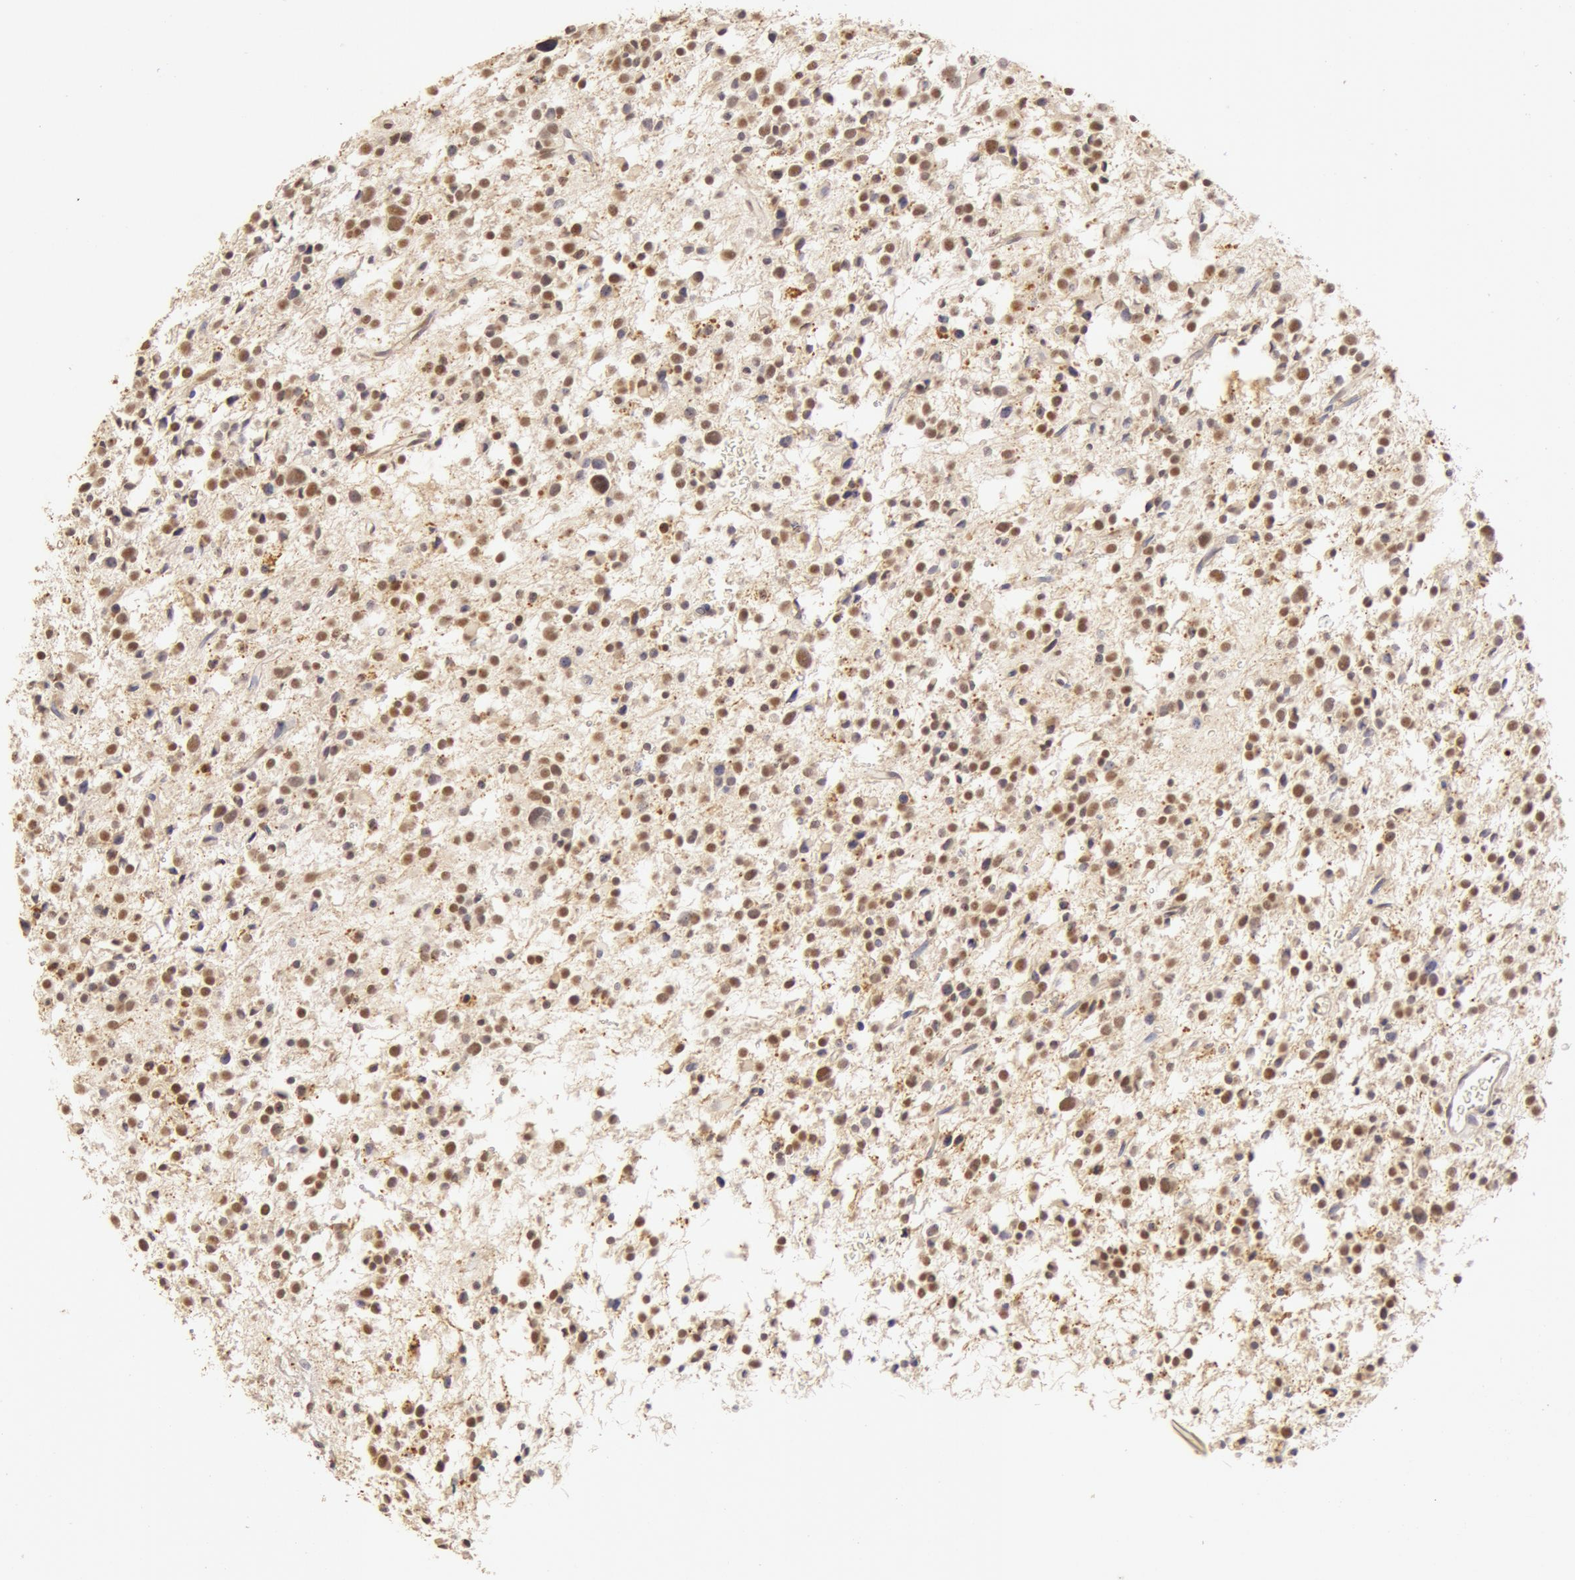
{"staining": {"intensity": "moderate", "quantity": ">75%", "location": "nuclear"}, "tissue": "glioma", "cell_type": "Tumor cells", "image_type": "cancer", "snomed": [{"axis": "morphology", "description": "Glioma, malignant, Low grade"}, {"axis": "topography", "description": "Brain"}], "caption": "There is medium levels of moderate nuclear positivity in tumor cells of malignant low-grade glioma, as demonstrated by immunohistochemical staining (brown color).", "gene": "SNRNP70", "patient": {"sex": "female", "age": 36}}